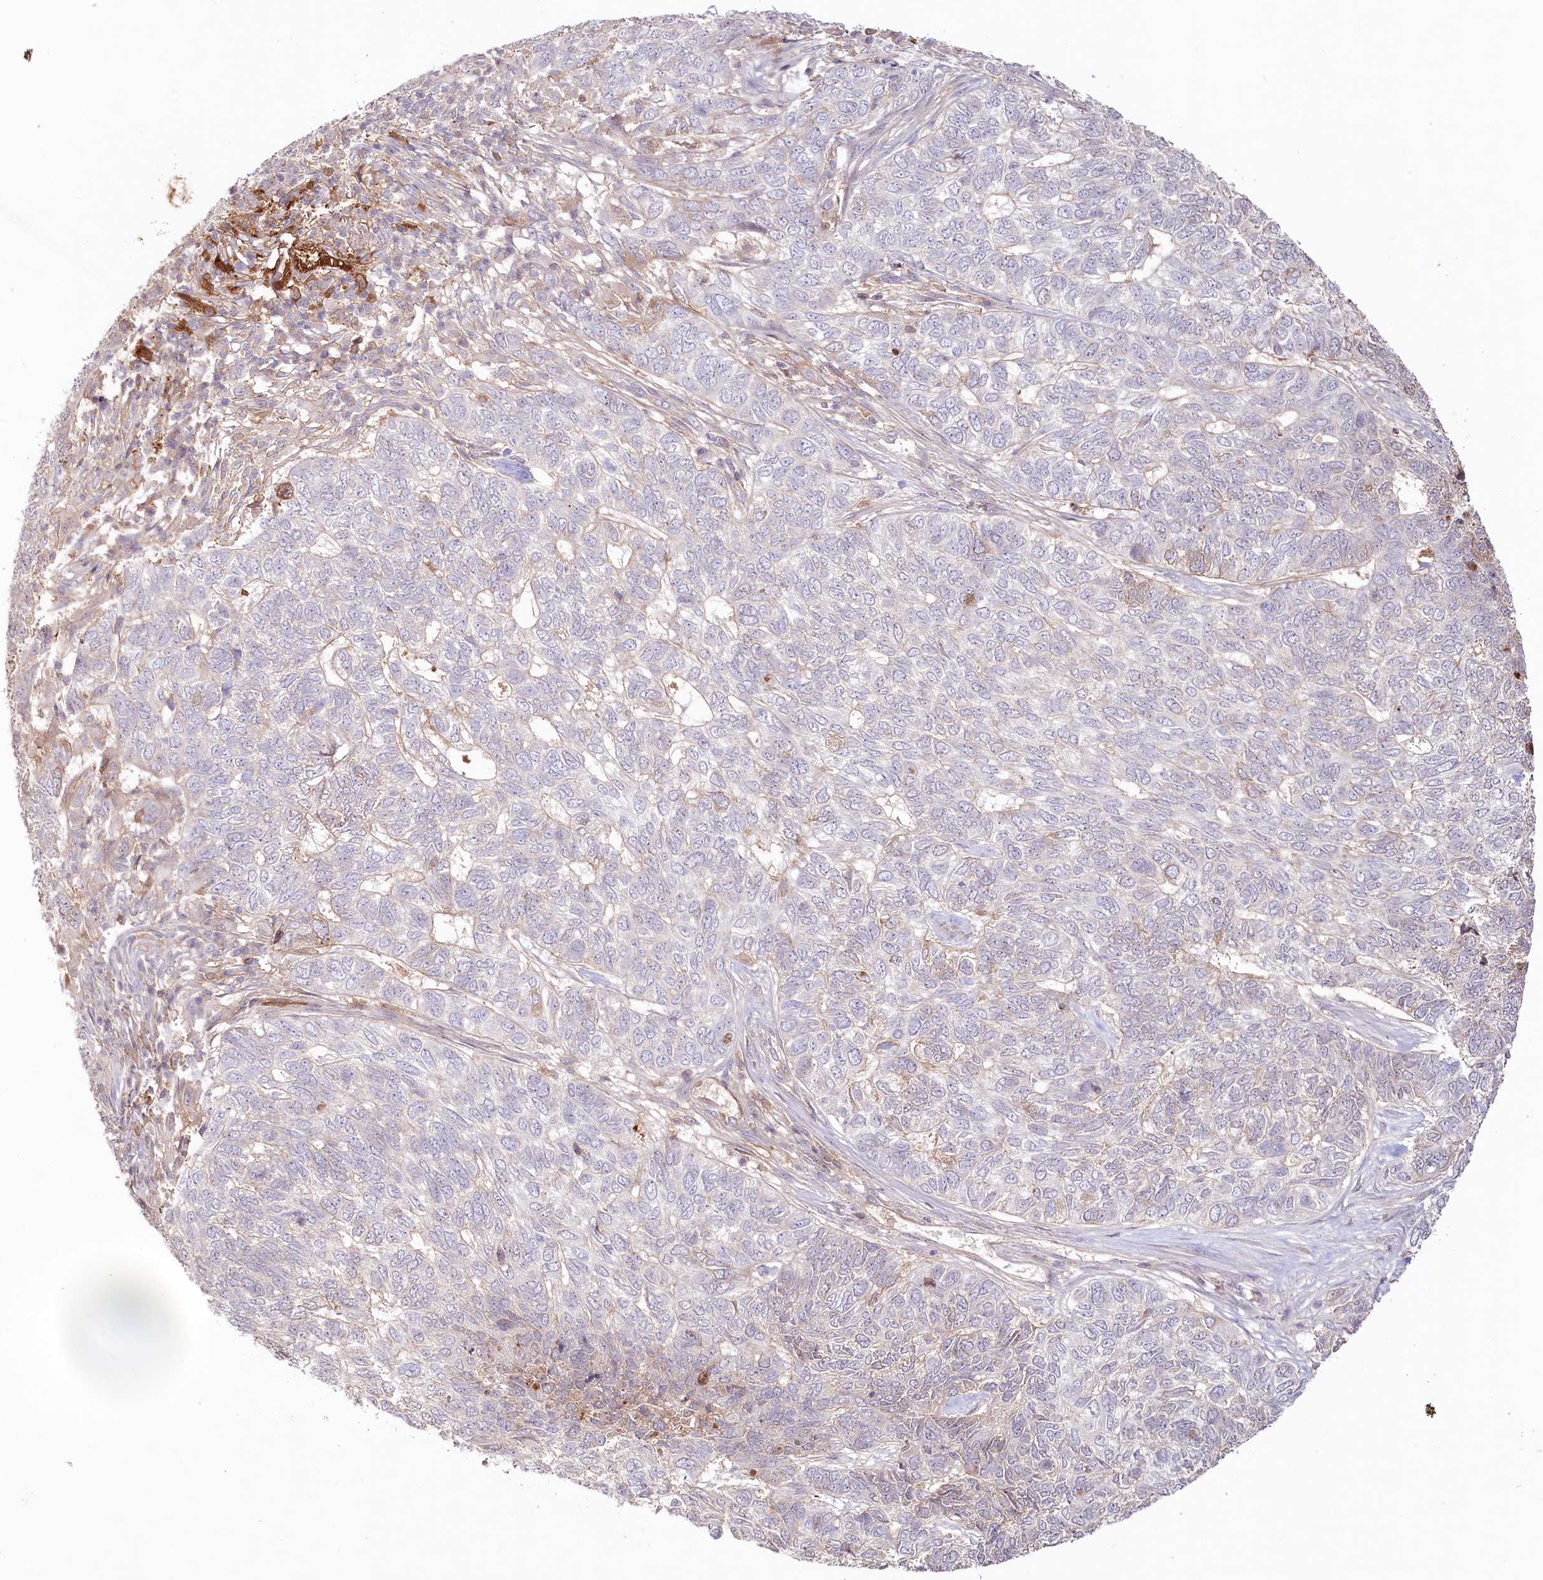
{"staining": {"intensity": "negative", "quantity": "none", "location": "none"}, "tissue": "skin cancer", "cell_type": "Tumor cells", "image_type": "cancer", "snomed": [{"axis": "morphology", "description": "Basal cell carcinoma"}, {"axis": "topography", "description": "Skin"}], "caption": "IHC histopathology image of skin cancer stained for a protein (brown), which exhibits no staining in tumor cells.", "gene": "PSAPL1", "patient": {"sex": "female", "age": 65}}